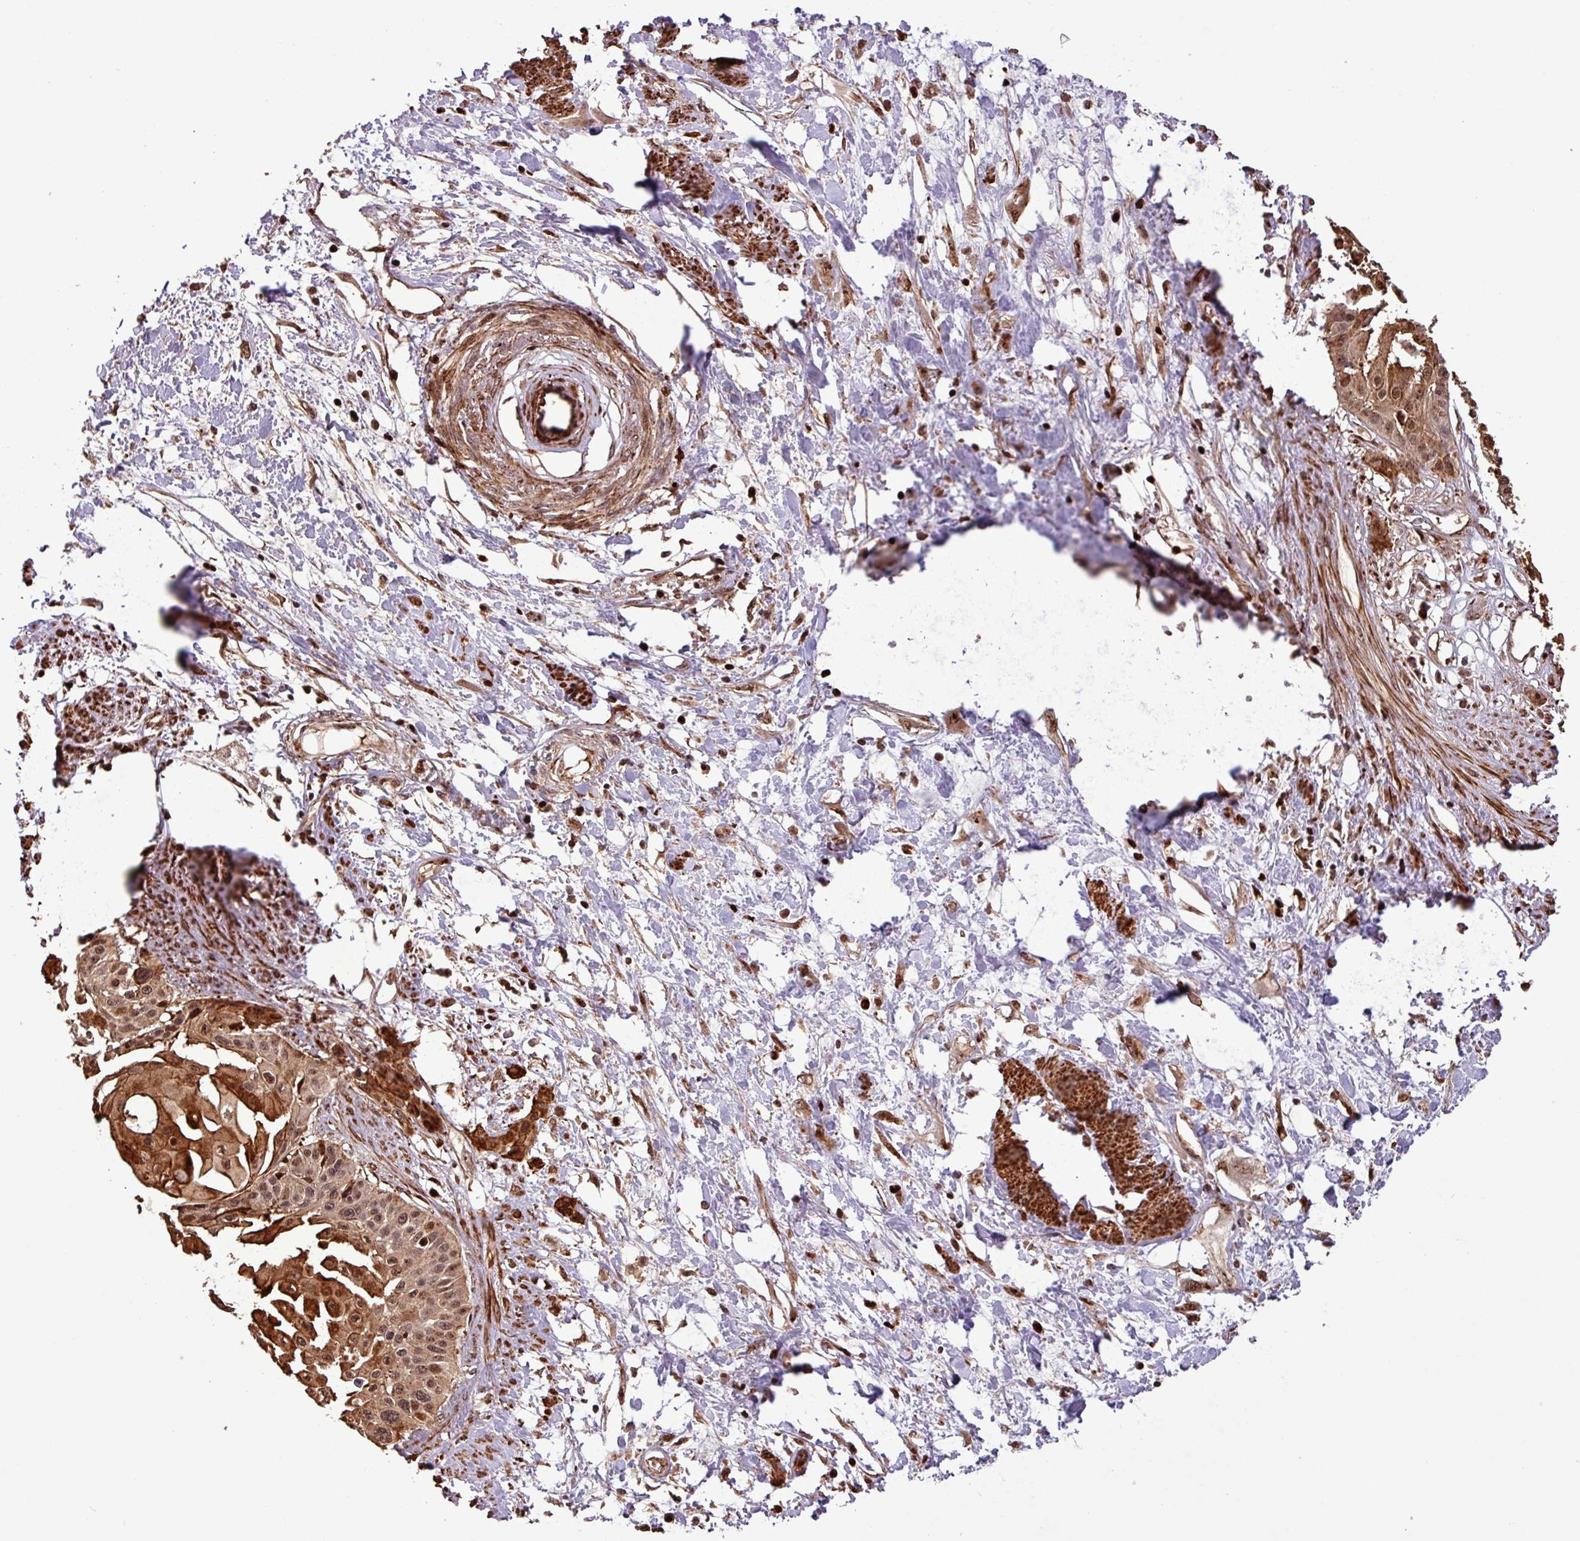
{"staining": {"intensity": "strong", "quantity": ">75%", "location": "cytoplasmic/membranous,nuclear"}, "tissue": "cervical cancer", "cell_type": "Tumor cells", "image_type": "cancer", "snomed": [{"axis": "morphology", "description": "Squamous cell carcinoma, NOS"}, {"axis": "topography", "description": "Cervix"}], "caption": "Immunohistochemistry (IHC) (DAB) staining of human cervical cancer exhibits strong cytoplasmic/membranous and nuclear protein staining in approximately >75% of tumor cells.", "gene": "SLC22A24", "patient": {"sex": "female", "age": 57}}